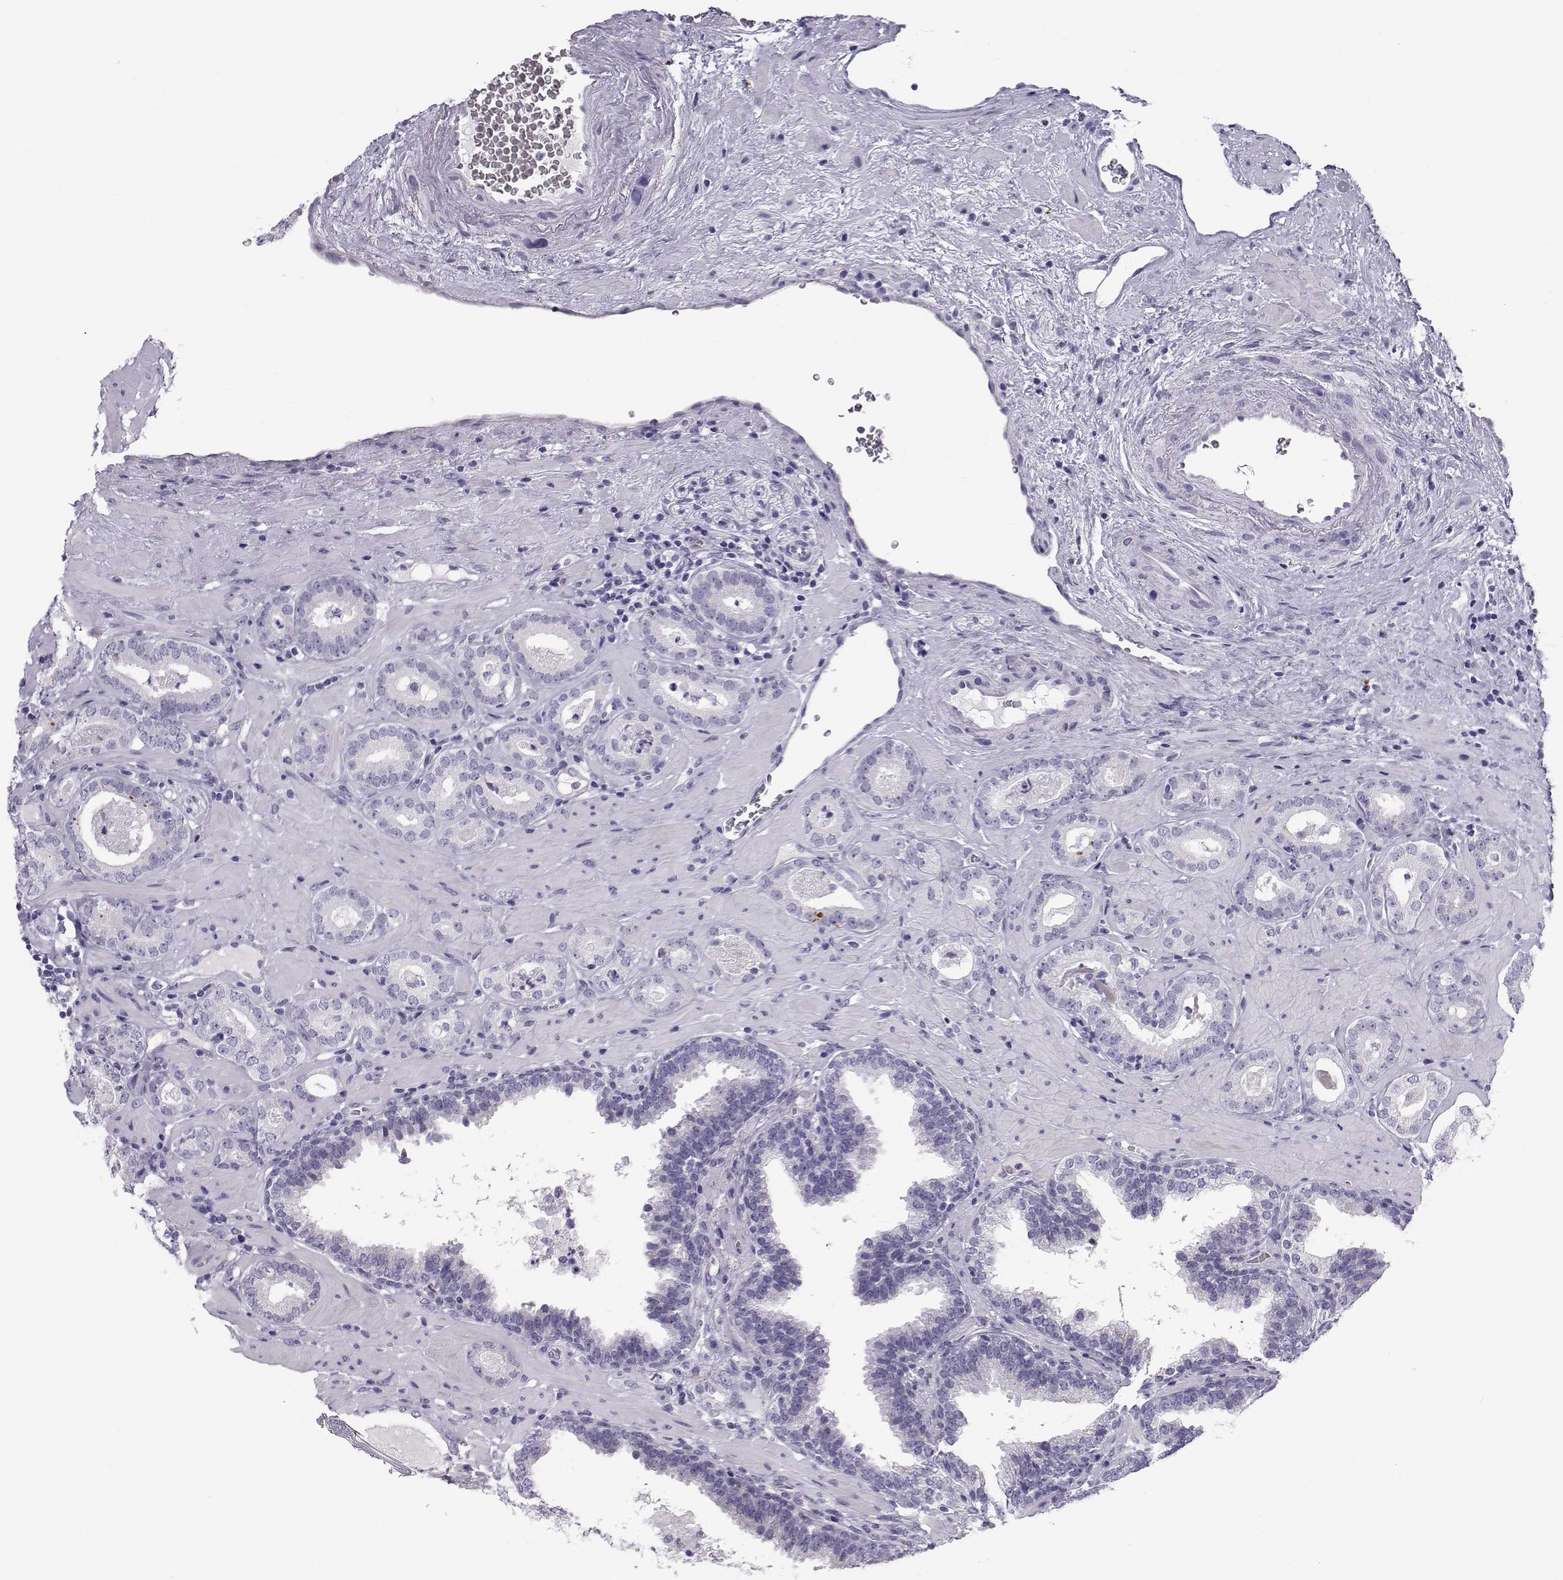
{"staining": {"intensity": "negative", "quantity": "none", "location": "none"}, "tissue": "prostate cancer", "cell_type": "Tumor cells", "image_type": "cancer", "snomed": [{"axis": "morphology", "description": "Adenocarcinoma, Low grade"}, {"axis": "topography", "description": "Prostate"}], "caption": "Protein analysis of prostate low-grade adenocarcinoma shows no significant positivity in tumor cells.", "gene": "RNASE12", "patient": {"sex": "male", "age": 60}}